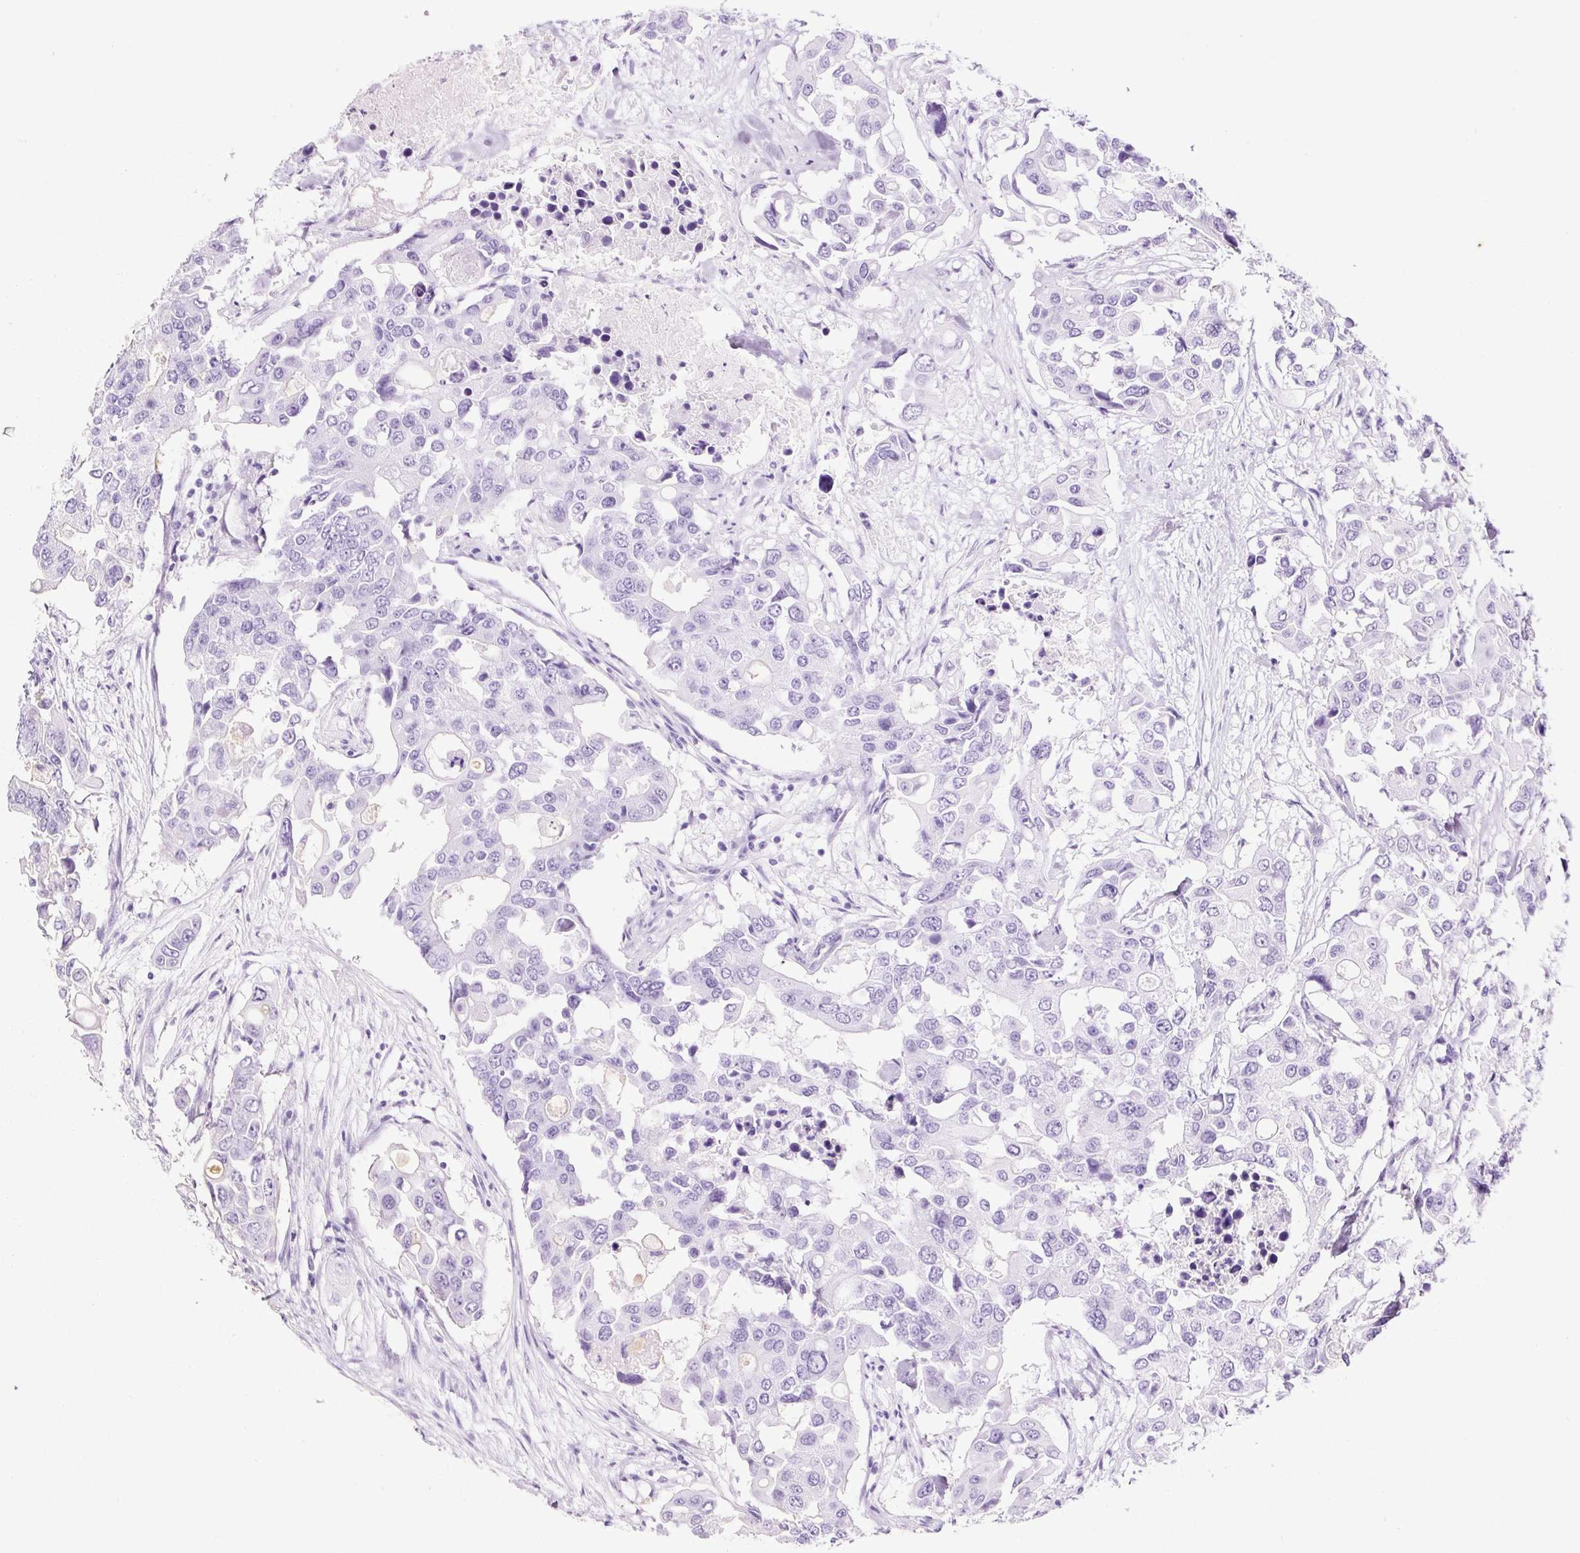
{"staining": {"intensity": "strong", "quantity": "<25%", "location": "cytoplasmic/membranous"}, "tissue": "colorectal cancer", "cell_type": "Tumor cells", "image_type": "cancer", "snomed": [{"axis": "morphology", "description": "Adenocarcinoma, NOS"}, {"axis": "topography", "description": "Colon"}], "caption": "Tumor cells demonstrate strong cytoplasmic/membranous staining in about <25% of cells in adenocarcinoma (colorectal). (Brightfield microscopy of DAB IHC at high magnification).", "gene": "TSPAN8", "patient": {"sex": "male", "age": 77}}